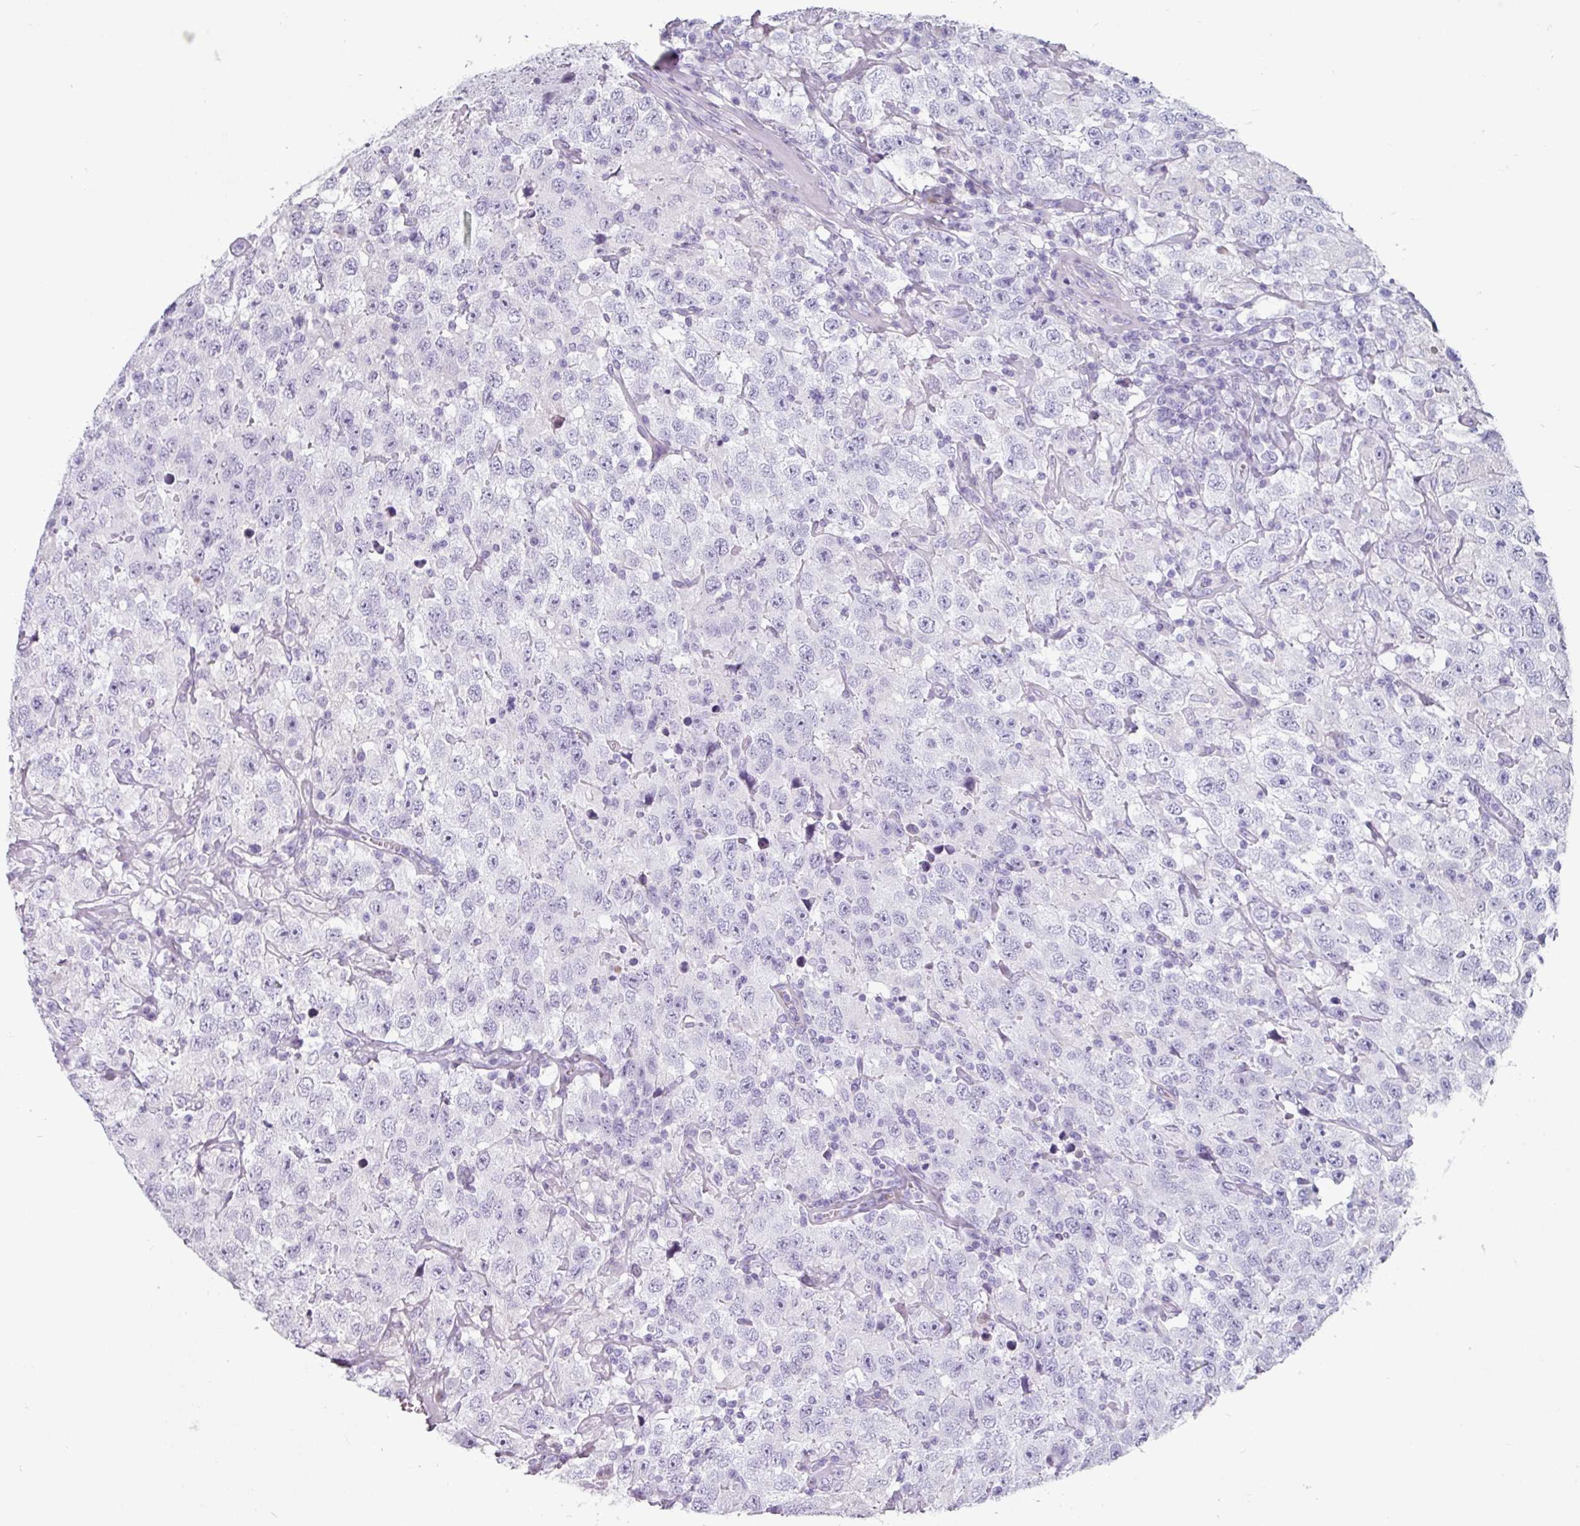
{"staining": {"intensity": "negative", "quantity": "none", "location": "none"}, "tissue": "testis cancer", "cell_type": "Tumor cells", "image_type": "cancer", "snomed": [{"axis": "morphology", "description": "Seminoma, NOS"}, {"axis": "topography", "description": "Testis"}], "caption": "High magnification brightfield microscopy of testis cancer stained with DAB (3,3'-diaminobenzidine) (brown) and counterstained with hematoxylin (blue): tumor cells show no significant staining.", "gene": "CLCA1", "patient": {"sex": "male", "age": 41}}